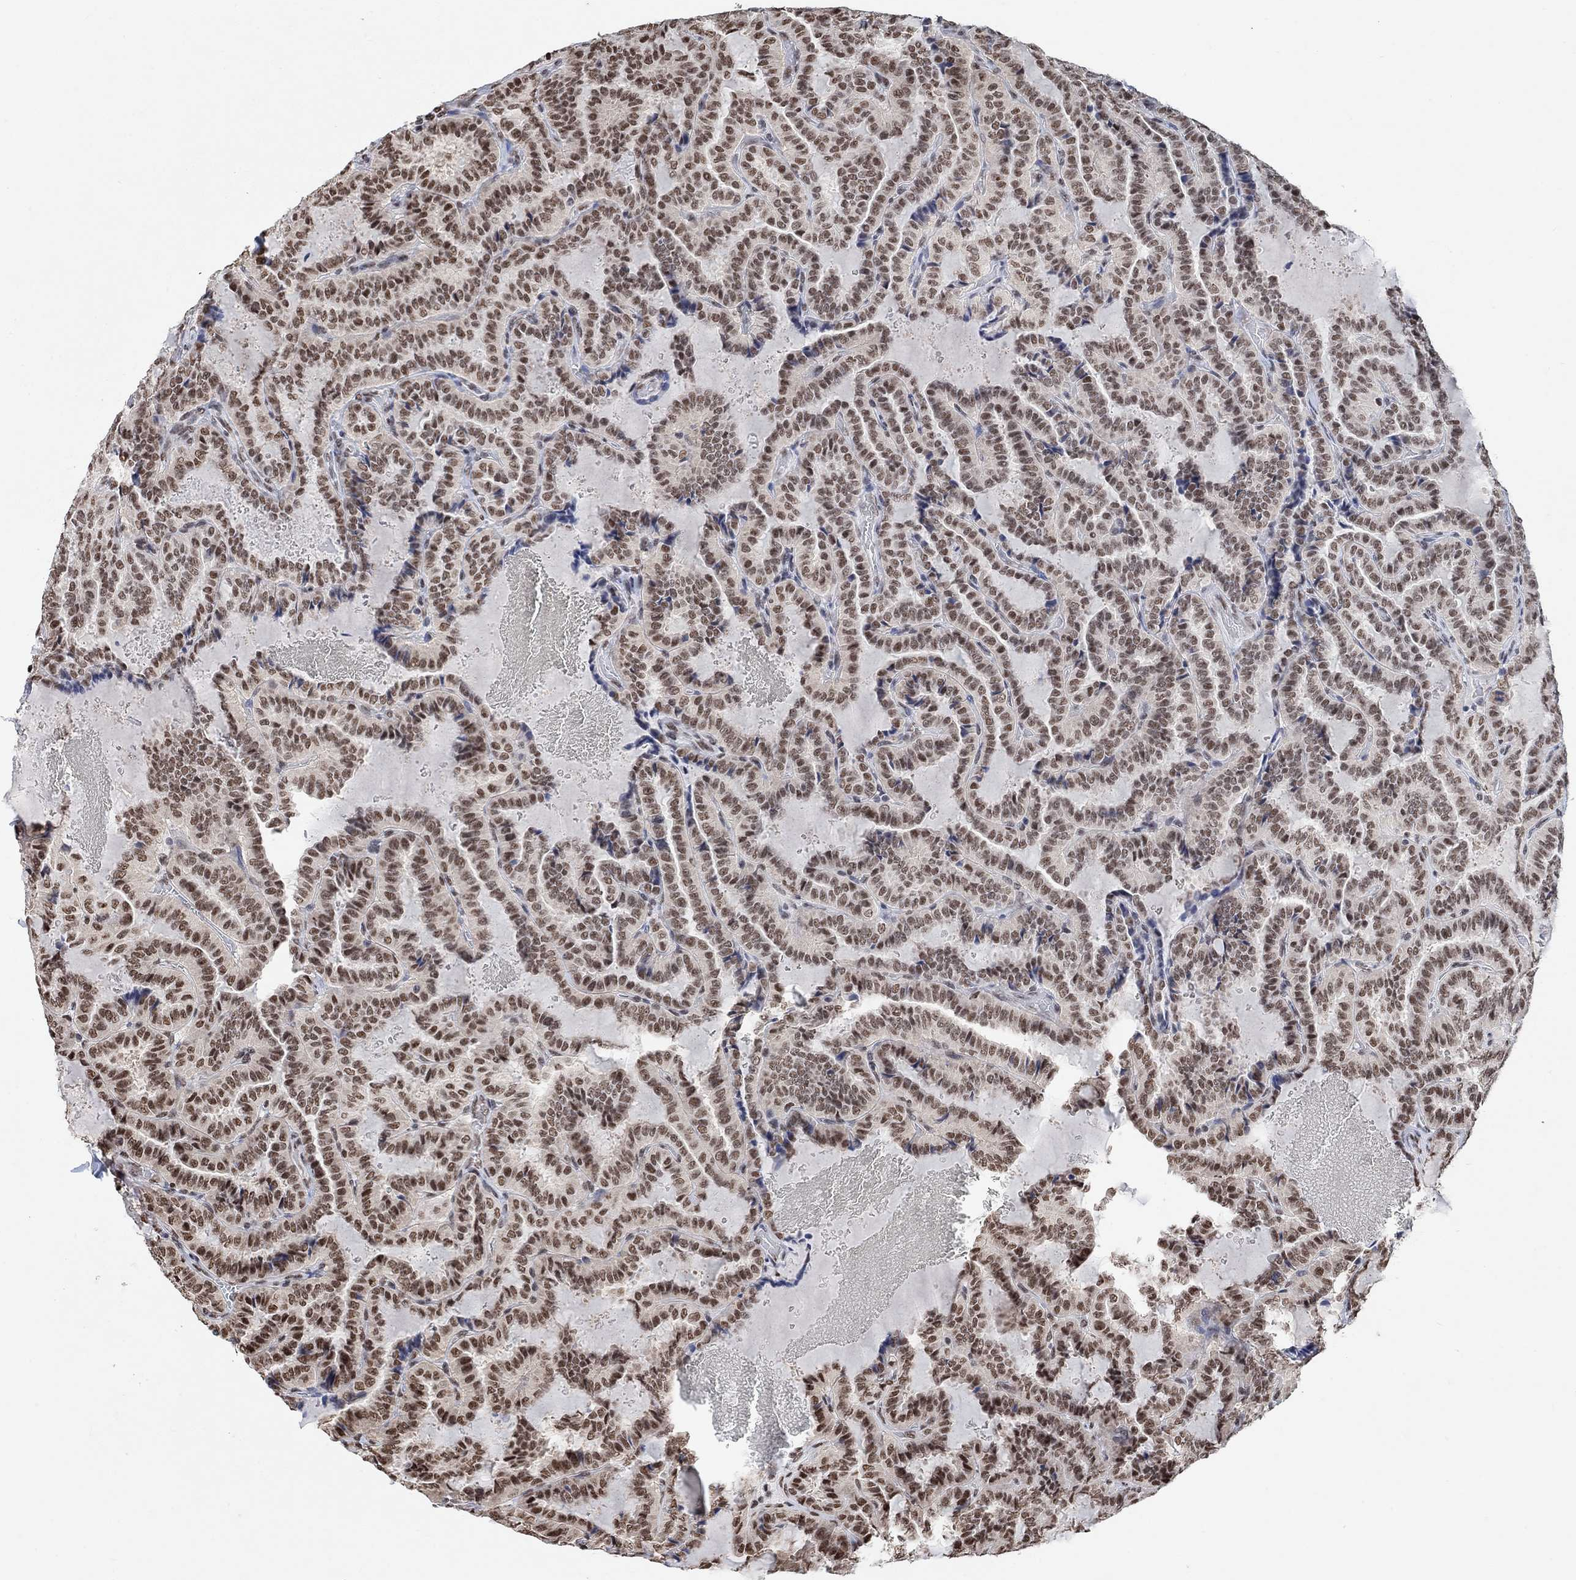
{"staining": {"intensity": "moderate", "quantity": ">75%", "location": "nuclear"}, "tissue": "thyroid cancer", "cell_type": "Tumor cells", "image_type": "cancer", "snomed": [{"axis": "morphology", "description": "Papillary adenocarcinoma, NOS"}, {"axis": "topography", "description": "Thyroid gland"}], "caption": "Moderate nuclear staining is present in approximately >75% of tumor cells in thyroid cancer. The protein of interest is shown in brown color, while the nuclei are stained blue.", "gene": "USP39", "patient": {"sex": "female", "age": 39}}